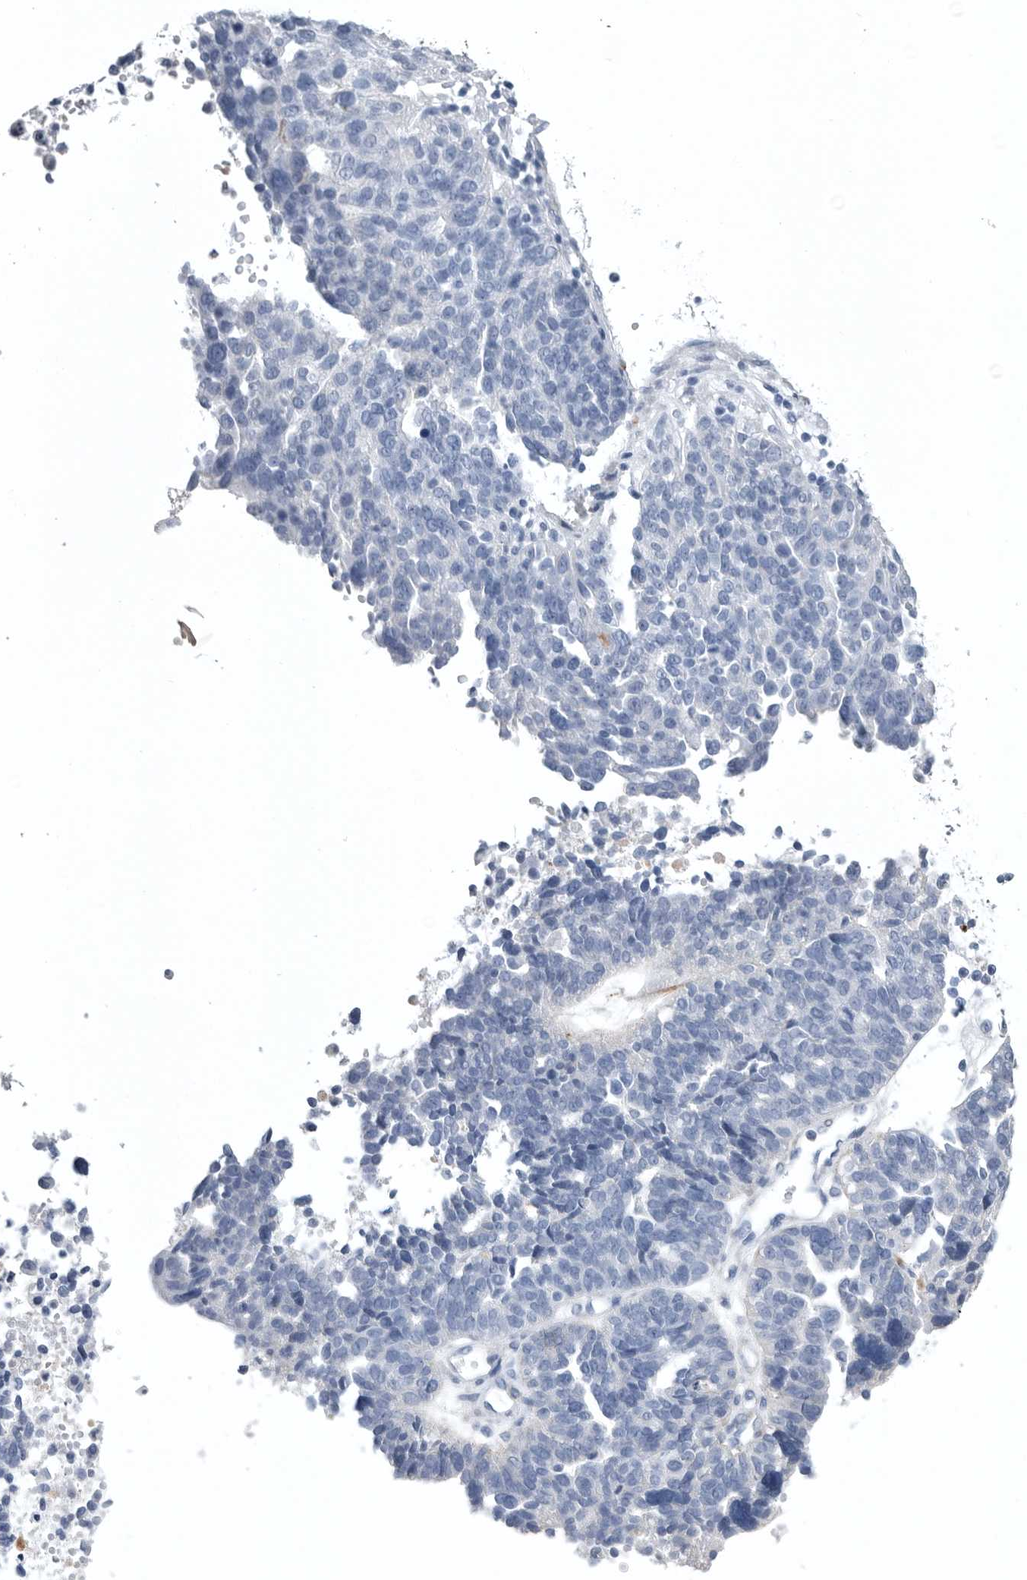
{"staining": {"intensity": "negative", "quantity": "none", "location": "none"}, "tissue": "ovarian cancer", "cell_type": "Tumor cells", "image_type": "cancer", "snomed": [{"axis": "morphology", "description": "Cystadenocarcinoma, serous, NOS"}, {"axis": "topography", "description": "Ovary"}], "caption": "An image of human ovarian serous cystadenocarcinoma is negative for staining in tumor cells.", "gene": "TIMP1", "patient": {"sex": "female", "age": 59}}